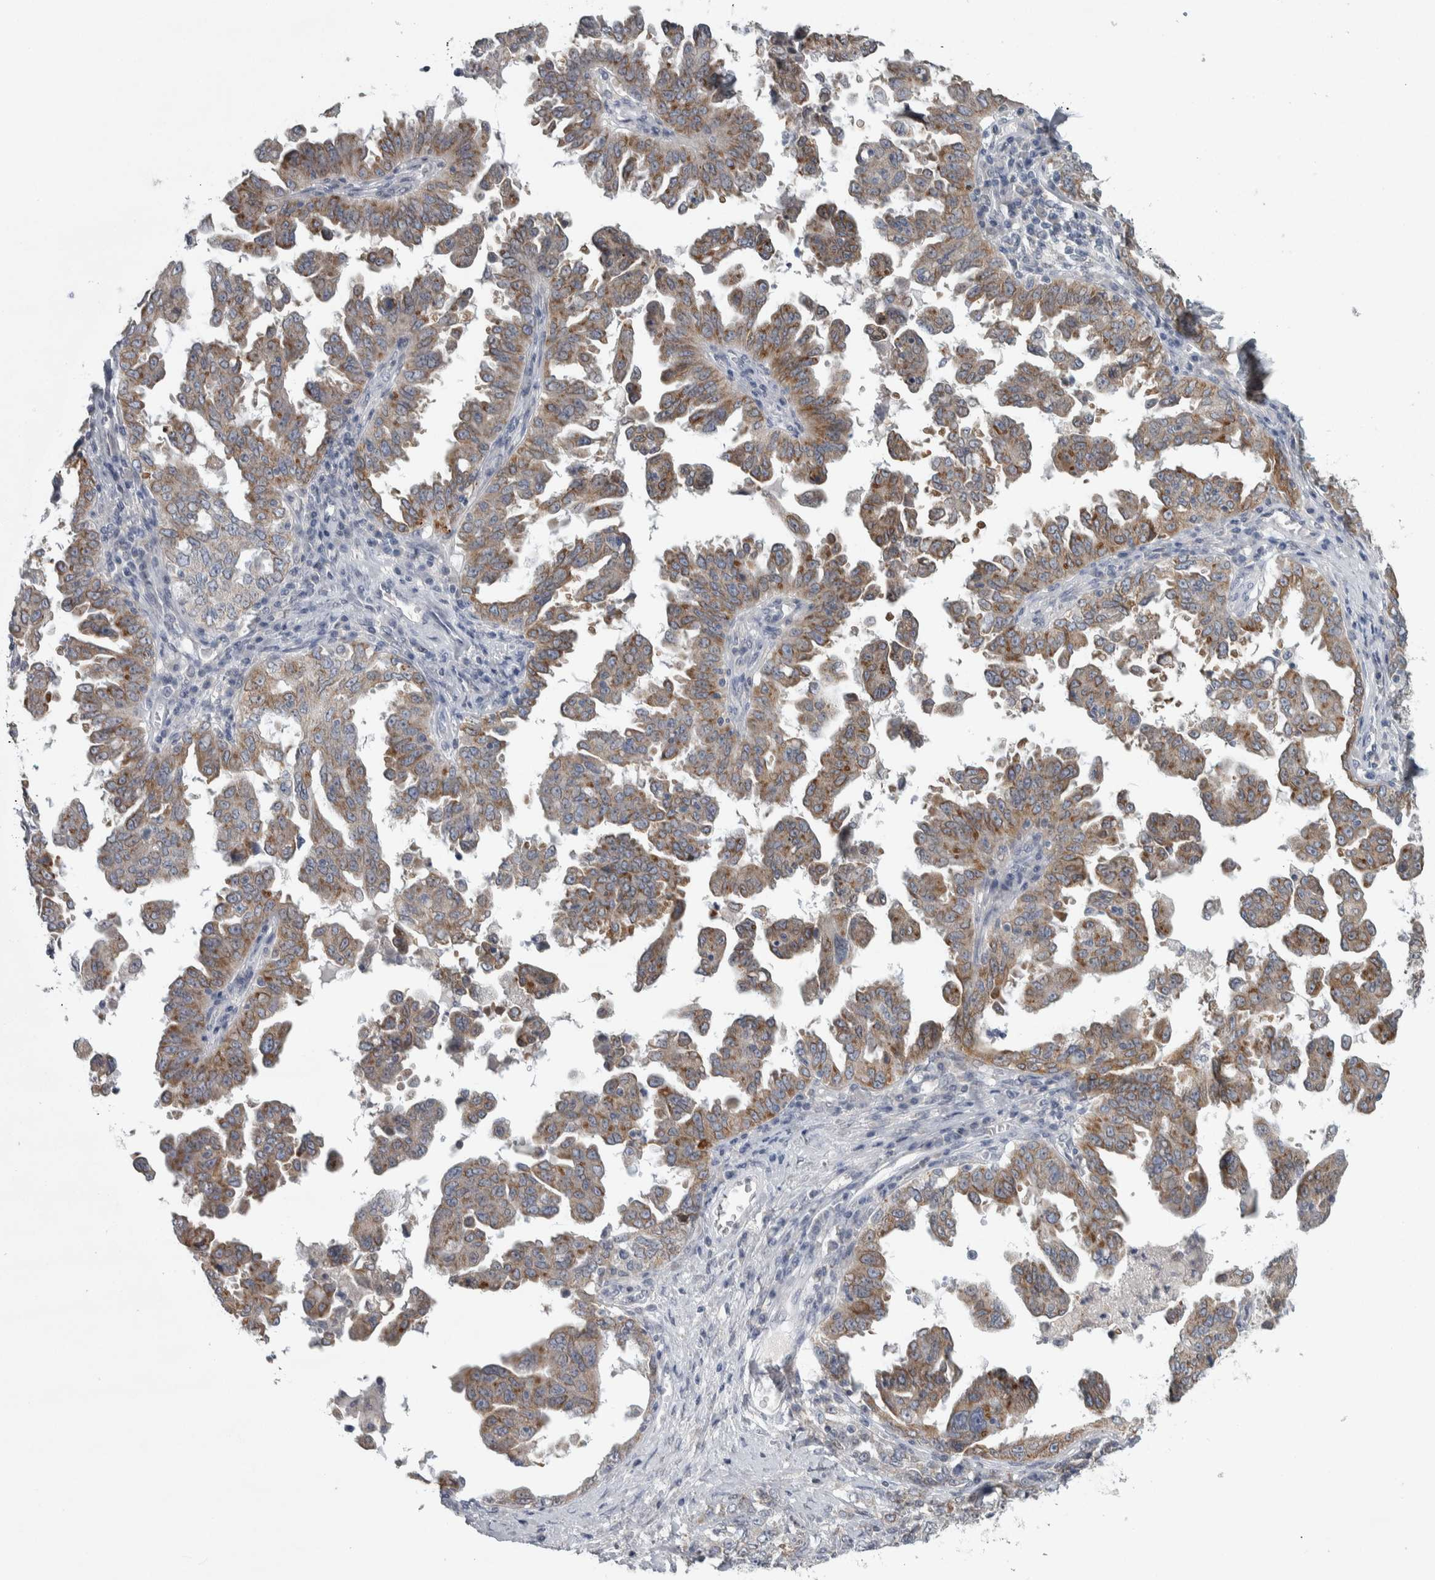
{"staining": {"intensity": "moderate", "quantity": ">75%", "location": "cytoplasmic/membranous"}, "tissue": "ovarian cancer", "cell_type": "Tumor cells", "image_type": "cancer", "snomed": [{"axis": "morphology", "description": "Carcinoma, endometroid"}, {"axis": "topography", "description": "Ovary"}], "caption": "DAB (3,3'-diaminobenzidine) immunohistochemical staining of endometroid carcinoma (ovarian) reveals moderate cytoplasmic/membranous protein staining in approximately >75% of tumor cells. (Stains: DAB (3,3'-diaminobenzidine) in brown, nuclei in blue, Microscopy: brightfield microscopy at high magnification).", "gene": "SIGMAR1", "patient": {"sex": "female", "age": 62}}